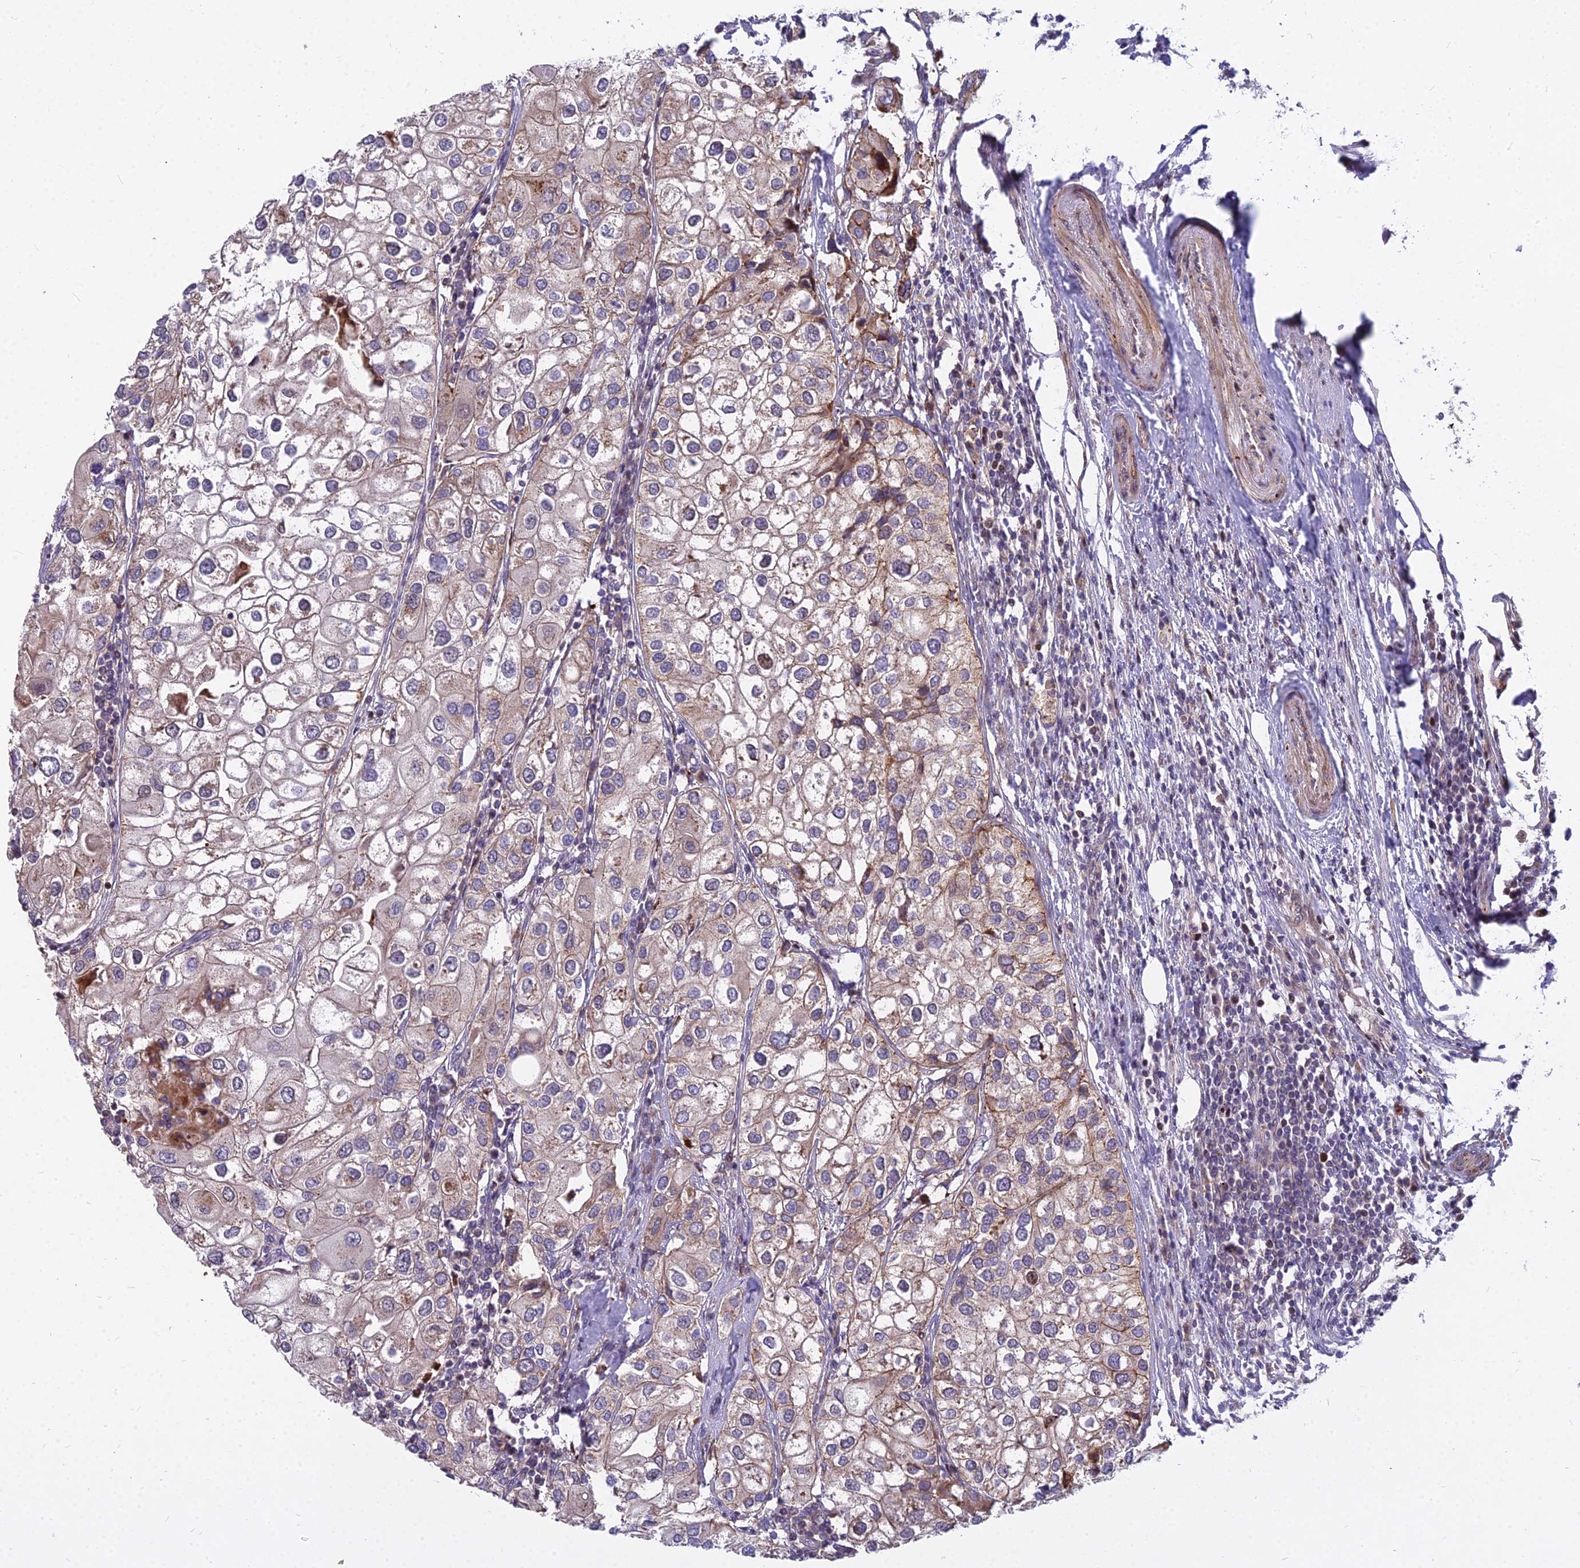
{"staining": {"intensity": "moderate", "quantity": "<25%", "location": "nuclear"}, "tissue": "urothelial cancer", "cell_type": "Tumor cells", "image_type": "cancer", "snomed": [{"axis": "morphology", "description": "Urothelial carcinoma, High grade"}, {"axis": "topography", "description": "Urinary bladder"}], "caption": "Urothelial cancer tissue displays moderate nuclear expression in approximately <25% of tumor cells, visualized by immunohistochemistry. Nuclei are stained in blue.", "gene": "GLYATL3", "patient": {"sex": "male", "age": 64}}